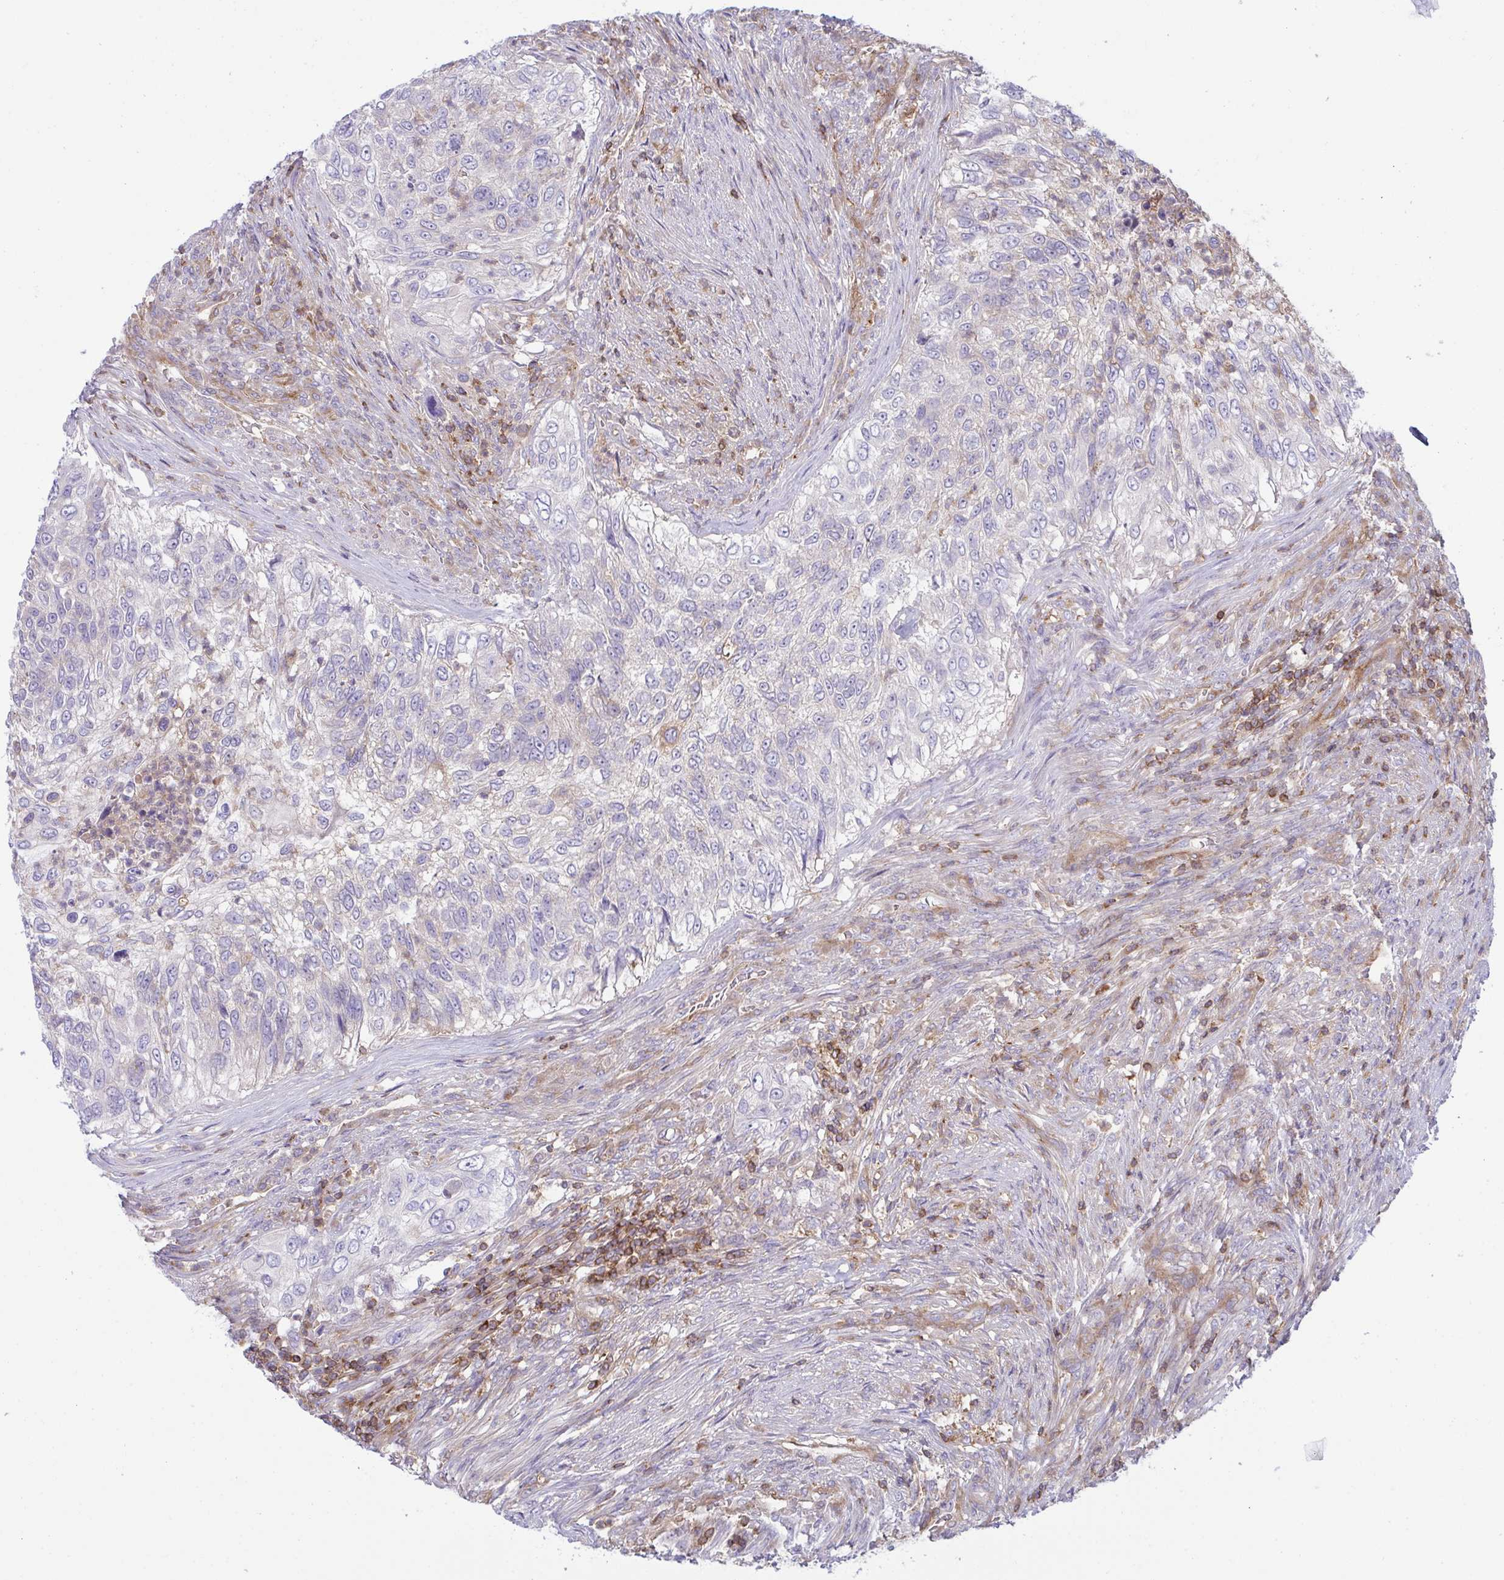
{"staining": {"intensity": "negative", "quantity": "none", "location": "none"}, "tissue": "urothelial cancer", "cell_type": "Tumor cells", "image_type": "cancer", "snomed": [{"axis": "morphology", "description": "Urothelial carcinoma, High grade"}, {"axis": "topography", "description": "Urinary bladder"}], "caption": "Immunohistochemistry of urothelial cancer displays no positivity in tumor cells. Nuclei are stained in blue.", "gene": "TSC22D3", "patient": {"sex": "female", "age": 60}}